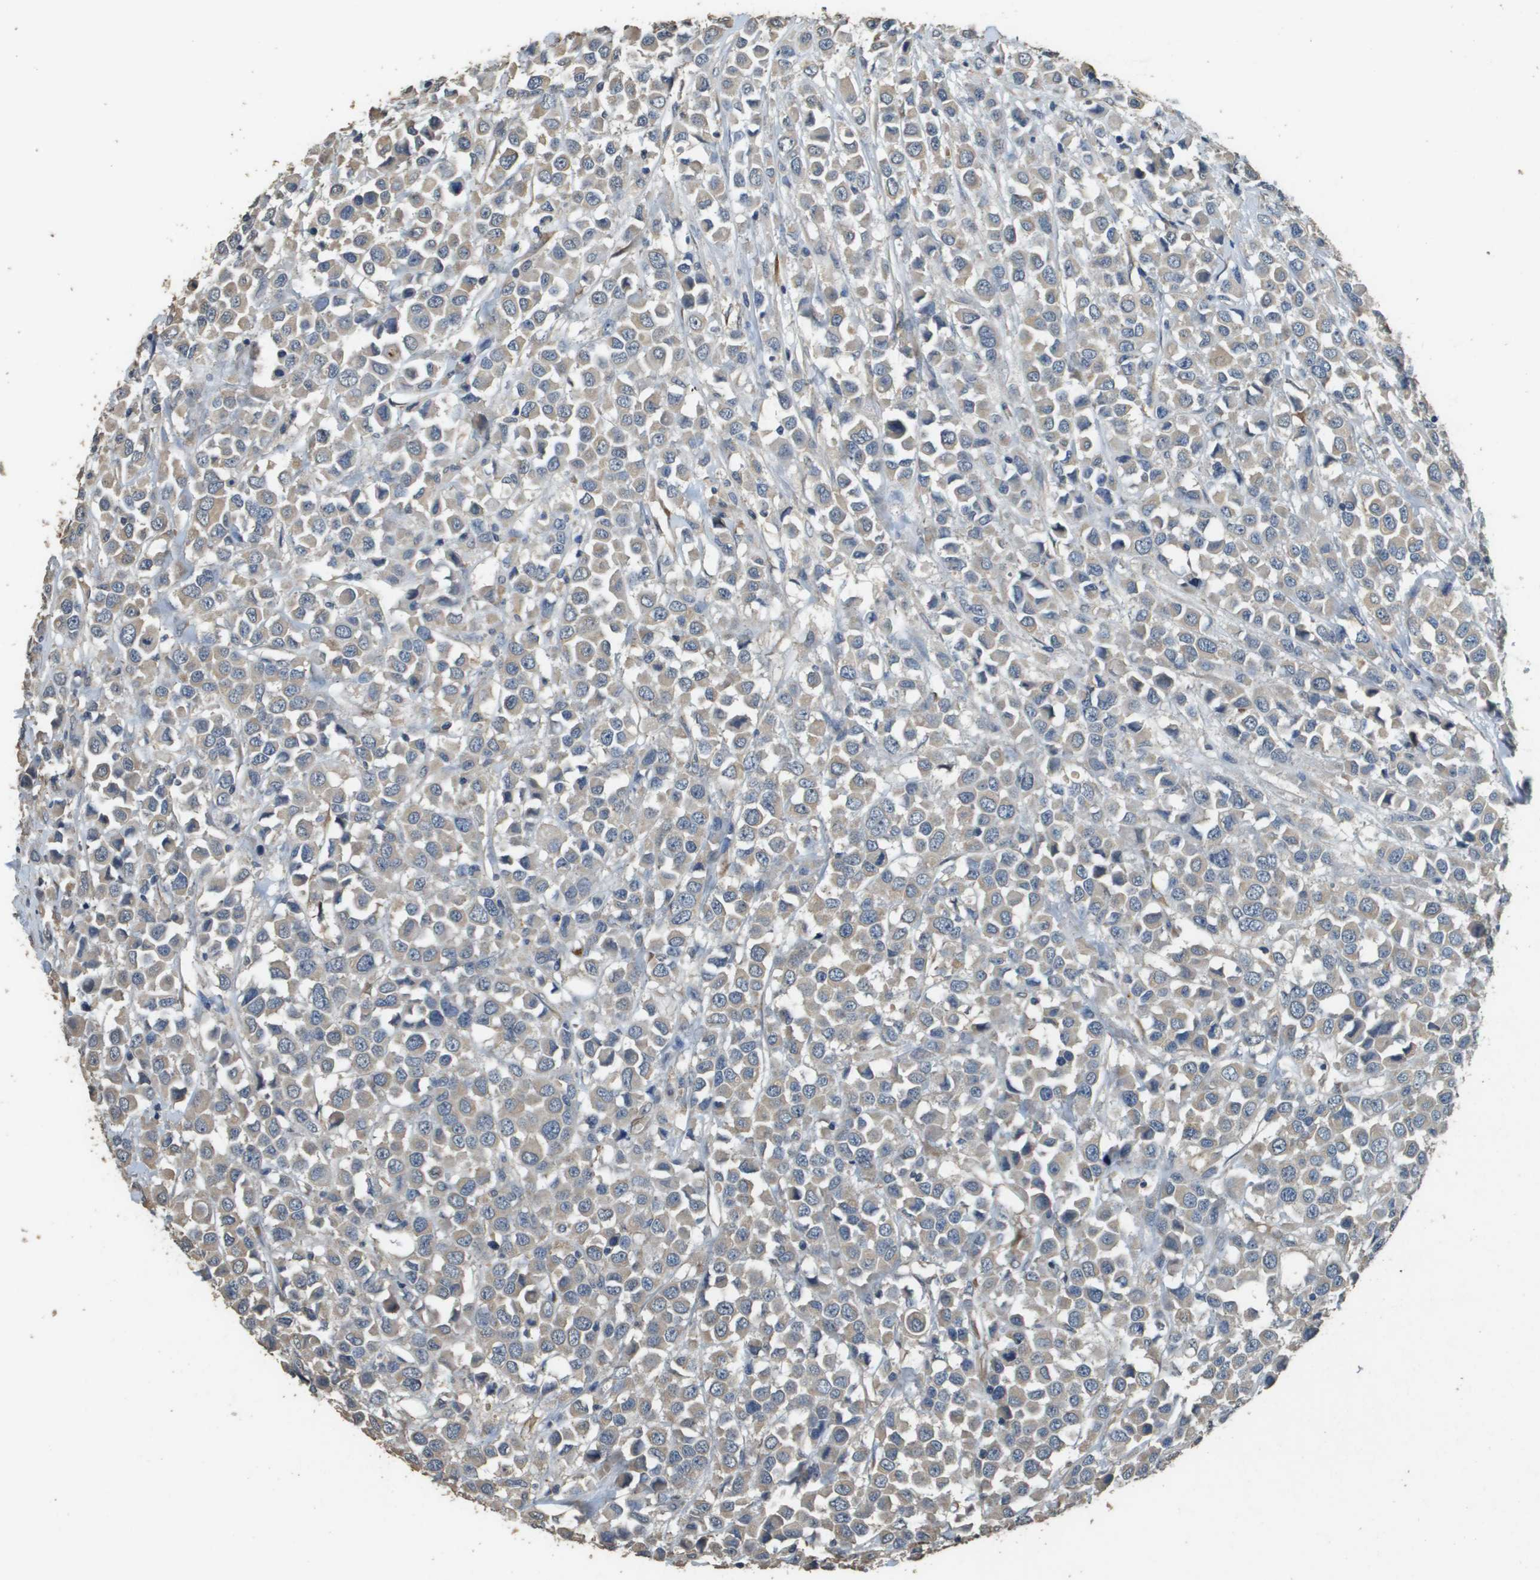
{"staining": {"intensity": "weak", "quantity": ">75%", "location": "cytoplasmic/membranous"}, "tissue": "breast cancer", "cell_type": "Tumor cells", "image_type": "cancer", "snomed": [{"axis": "morphology", "description": "Duct carcinoma"}, {"axis": "topography", "description": "Breast"}], "caption": "Immunohistochemistry staining of breast cancer, which exhibits low levels of weak cytoplasmic/membranous expression in about >75% of tumor cells indicating weak cytoplasmic/membranous protein expression. The staining was performed using DAB (brown) for protein detection and nuclei were counterstained in hematoxylin (blue).", "gene": "RAB6B", "patient": {"sex": "female", "age": 61}}